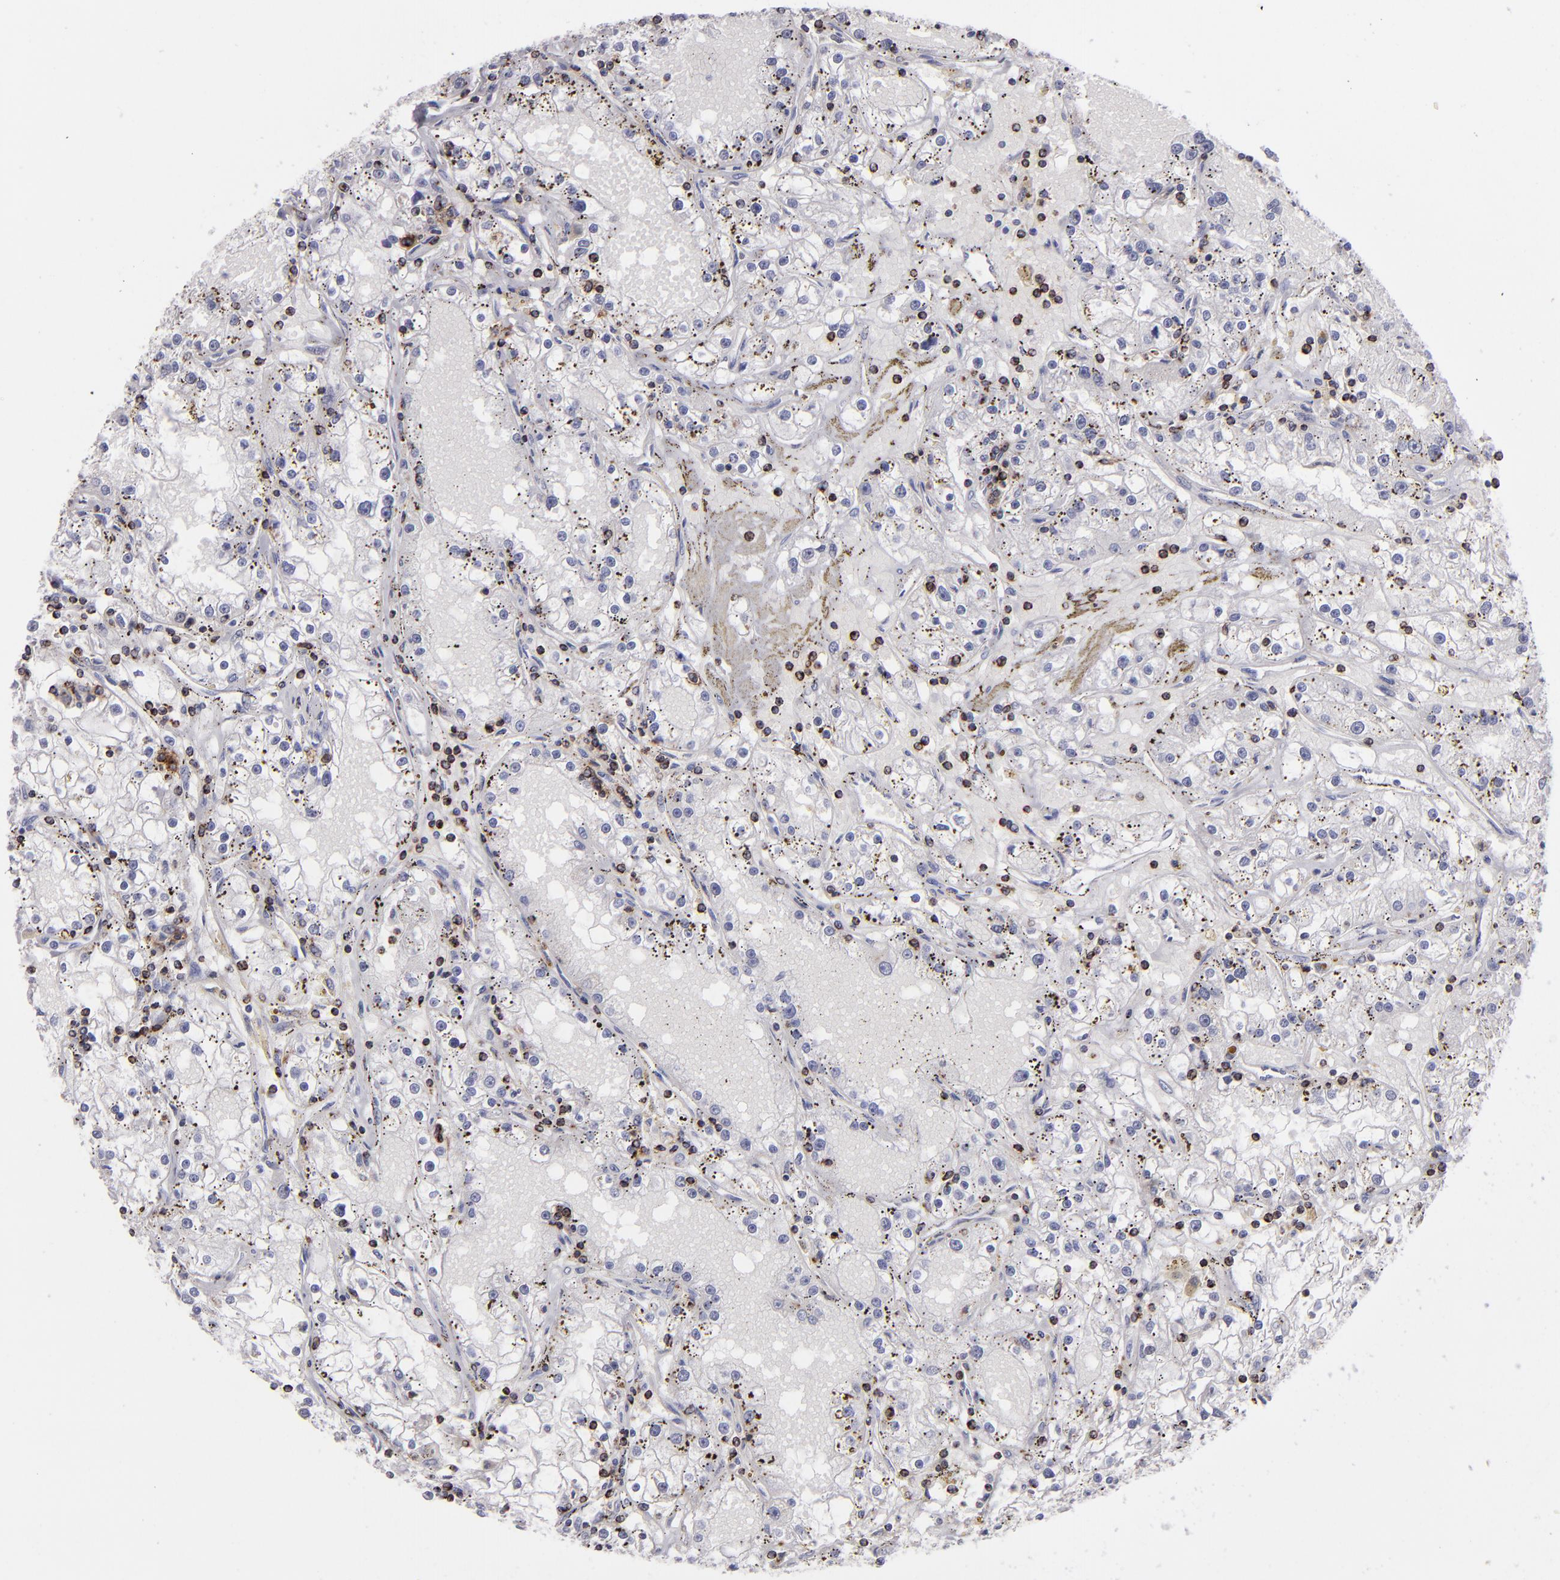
{"staining": {"intensity": "negative", "quantity": "none", "location": "none"}, "tissue": "renal cancer", "cell_type": "Tumor cells", "image_type": "cancer", "snomed": [{"axis": "morphology", "description": "Adenocarcinoma, NOS"}, {"axis": "topography", "description": "Kidney"}], "caption": "Tumor cells show no significant protein positivity in renal cancer. (Immunohistochemistry, brightfield microscopy, high magnification).", "gene": "CD2", "patient": {"sex": "male", "age": 56}}